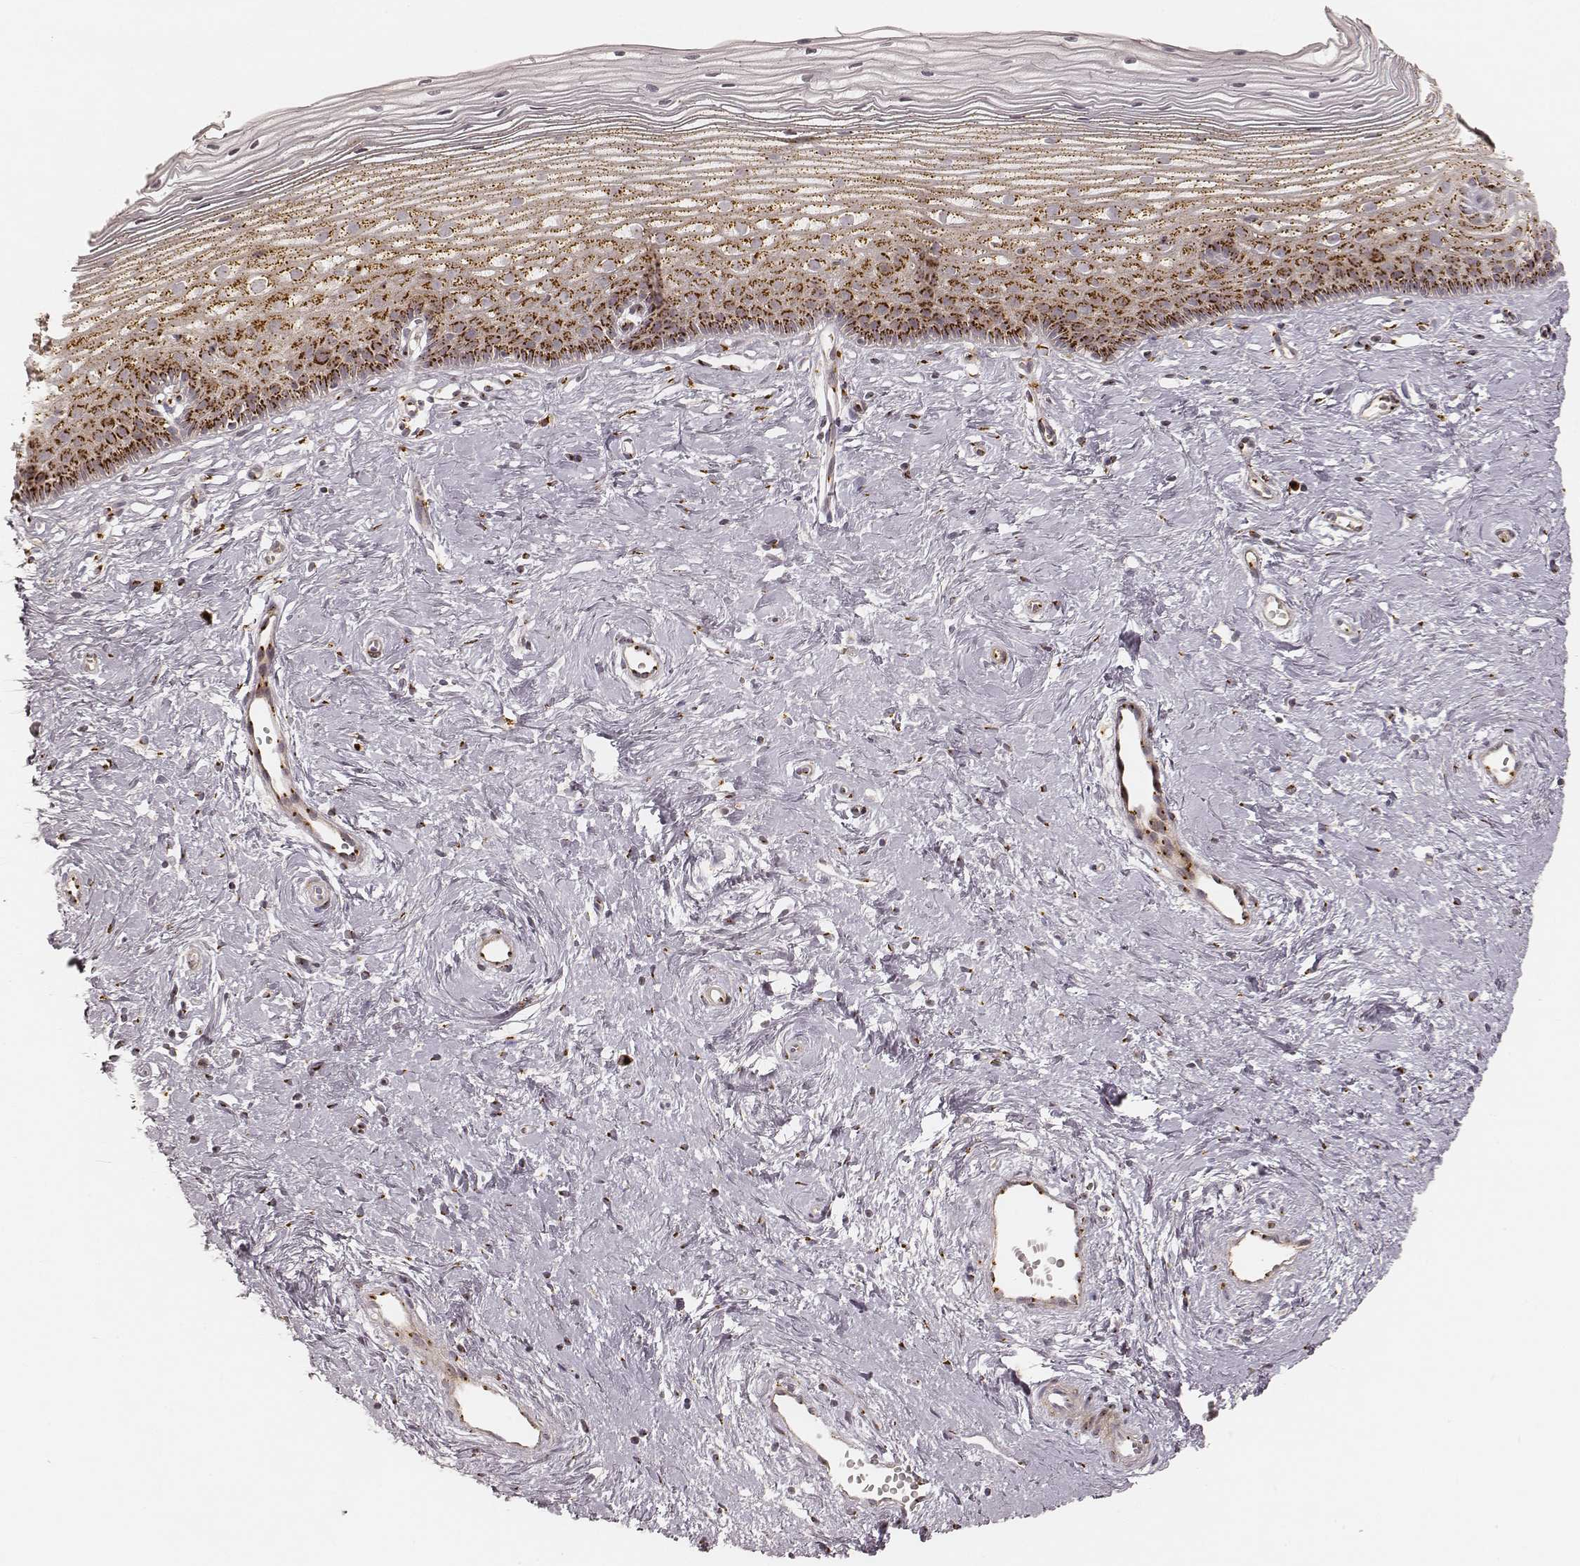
{"staining": {"intensity": "moderate", "quantity": "<25%", "location": "cytoplasmic/membranous"}, "tissue": "cervix", "cell_type": "Glandular cells", "image_type": "normal", "snomed": [{"axis": "morphology", "description": "Normal tissue, NOS"}, {"axis": "topography", "description": "Cervix"}], "caption": "About <25% of glandular cells in unremarkable cervix show moderate cytoplasmic/membranous protein expression as visualized by brown immunohistochemical staining.", "gene": "GORASP2", "patient": {"sex": "female", "age": 40}}